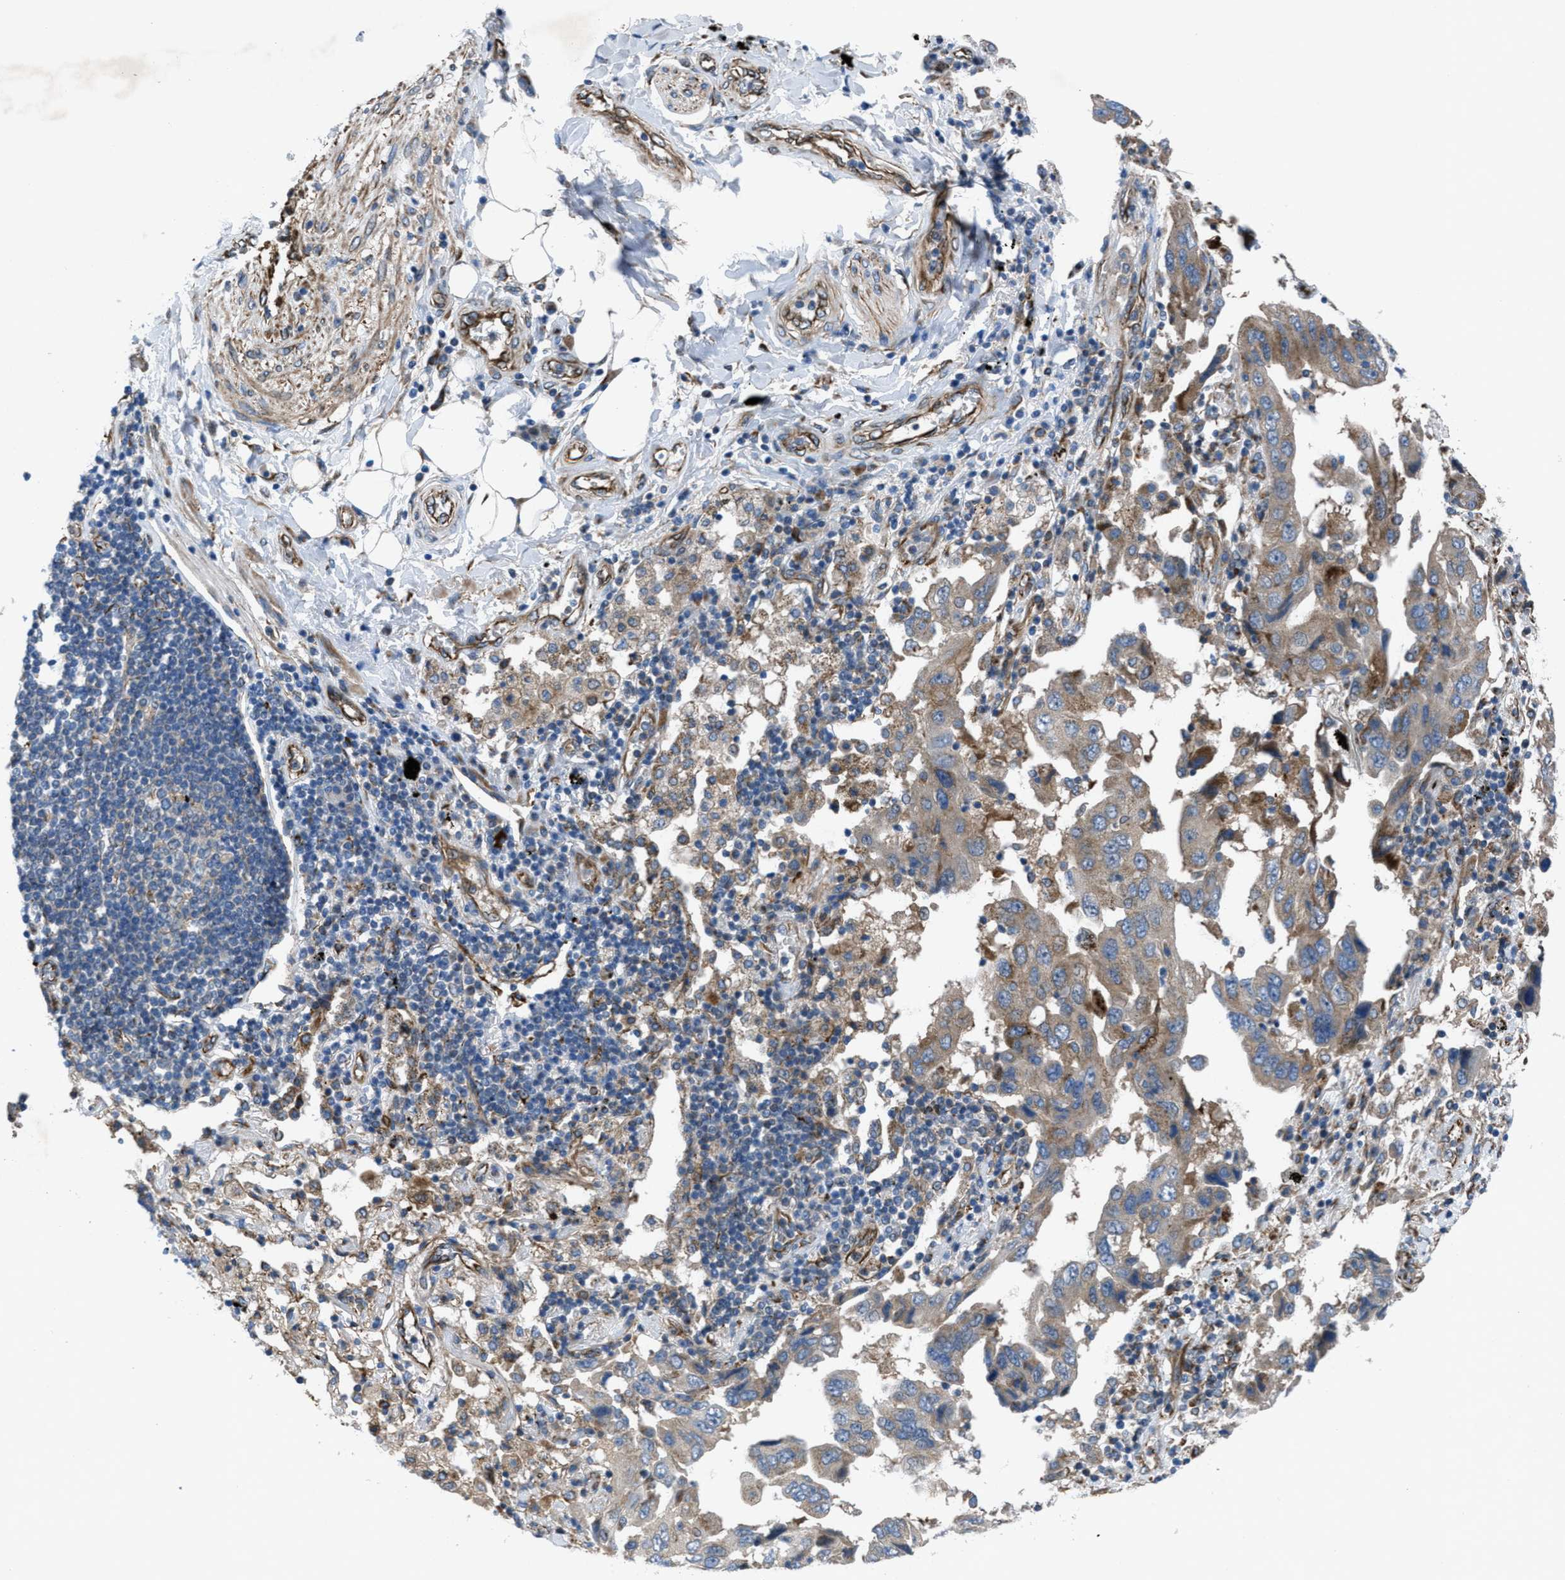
{"staining": {"intensity": "weak", "quantity": "25%-75%", "location": "cytoplasmic/membranous"}, "tissue": "lung cancer", "cell_type": "Tumor cells", "image_type": "cancer", "snomed": [{"axis": "morphology", "description": "Adenocarcinoma, NOS"}, {"axis": "topography", "description": "Lung"}], "caption": "Protein expression analysis of lung cancer (adenocarcinoma) demonstrates weak cytoplasmic/membranous positivity in approximately 25%-75% of tumor cells.", "gene": "SLC6A9", "patient": {"sex": "female", "age": 65}}